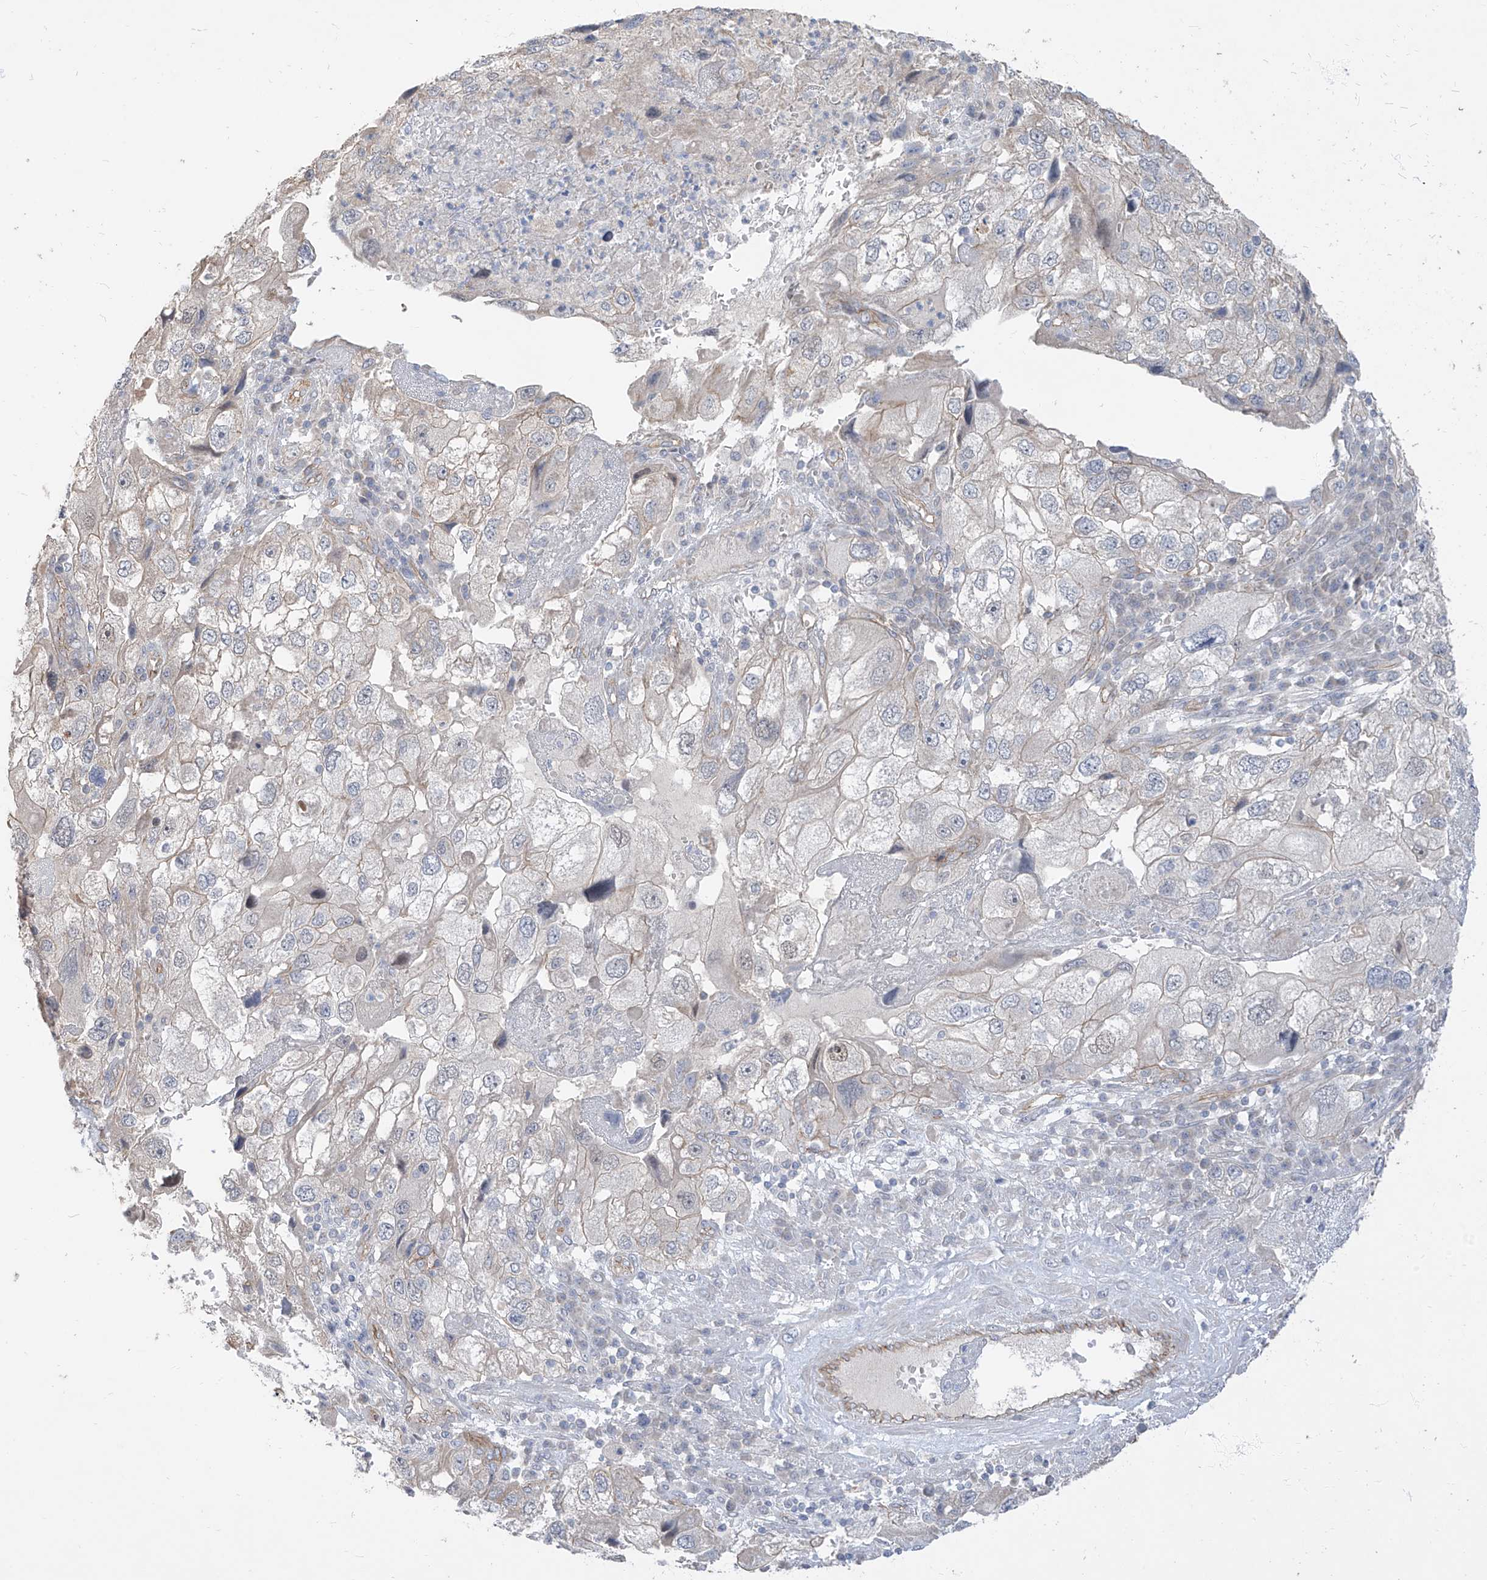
{"staining": {"intensity": "negative", "quantity": "none", "location": "none"}, "tissue": "endometrial cancer", "cell_type": "Tumor cells", "image_type": "cancer", "snomed": [{"axis": "morphology", "description": "Adenocarcinoma, NOS"}, {"axis": "topography", "description": "Endometrium"}], "caption": "DAB (3,3'-diaminobenzidine) immunohistochemical staining of adenocarcinoma (endometrial) demonstrates no significant positivity in tumor cells.", "gene": "EPHX4", "patient": {"sex": "female", "age": 49}}